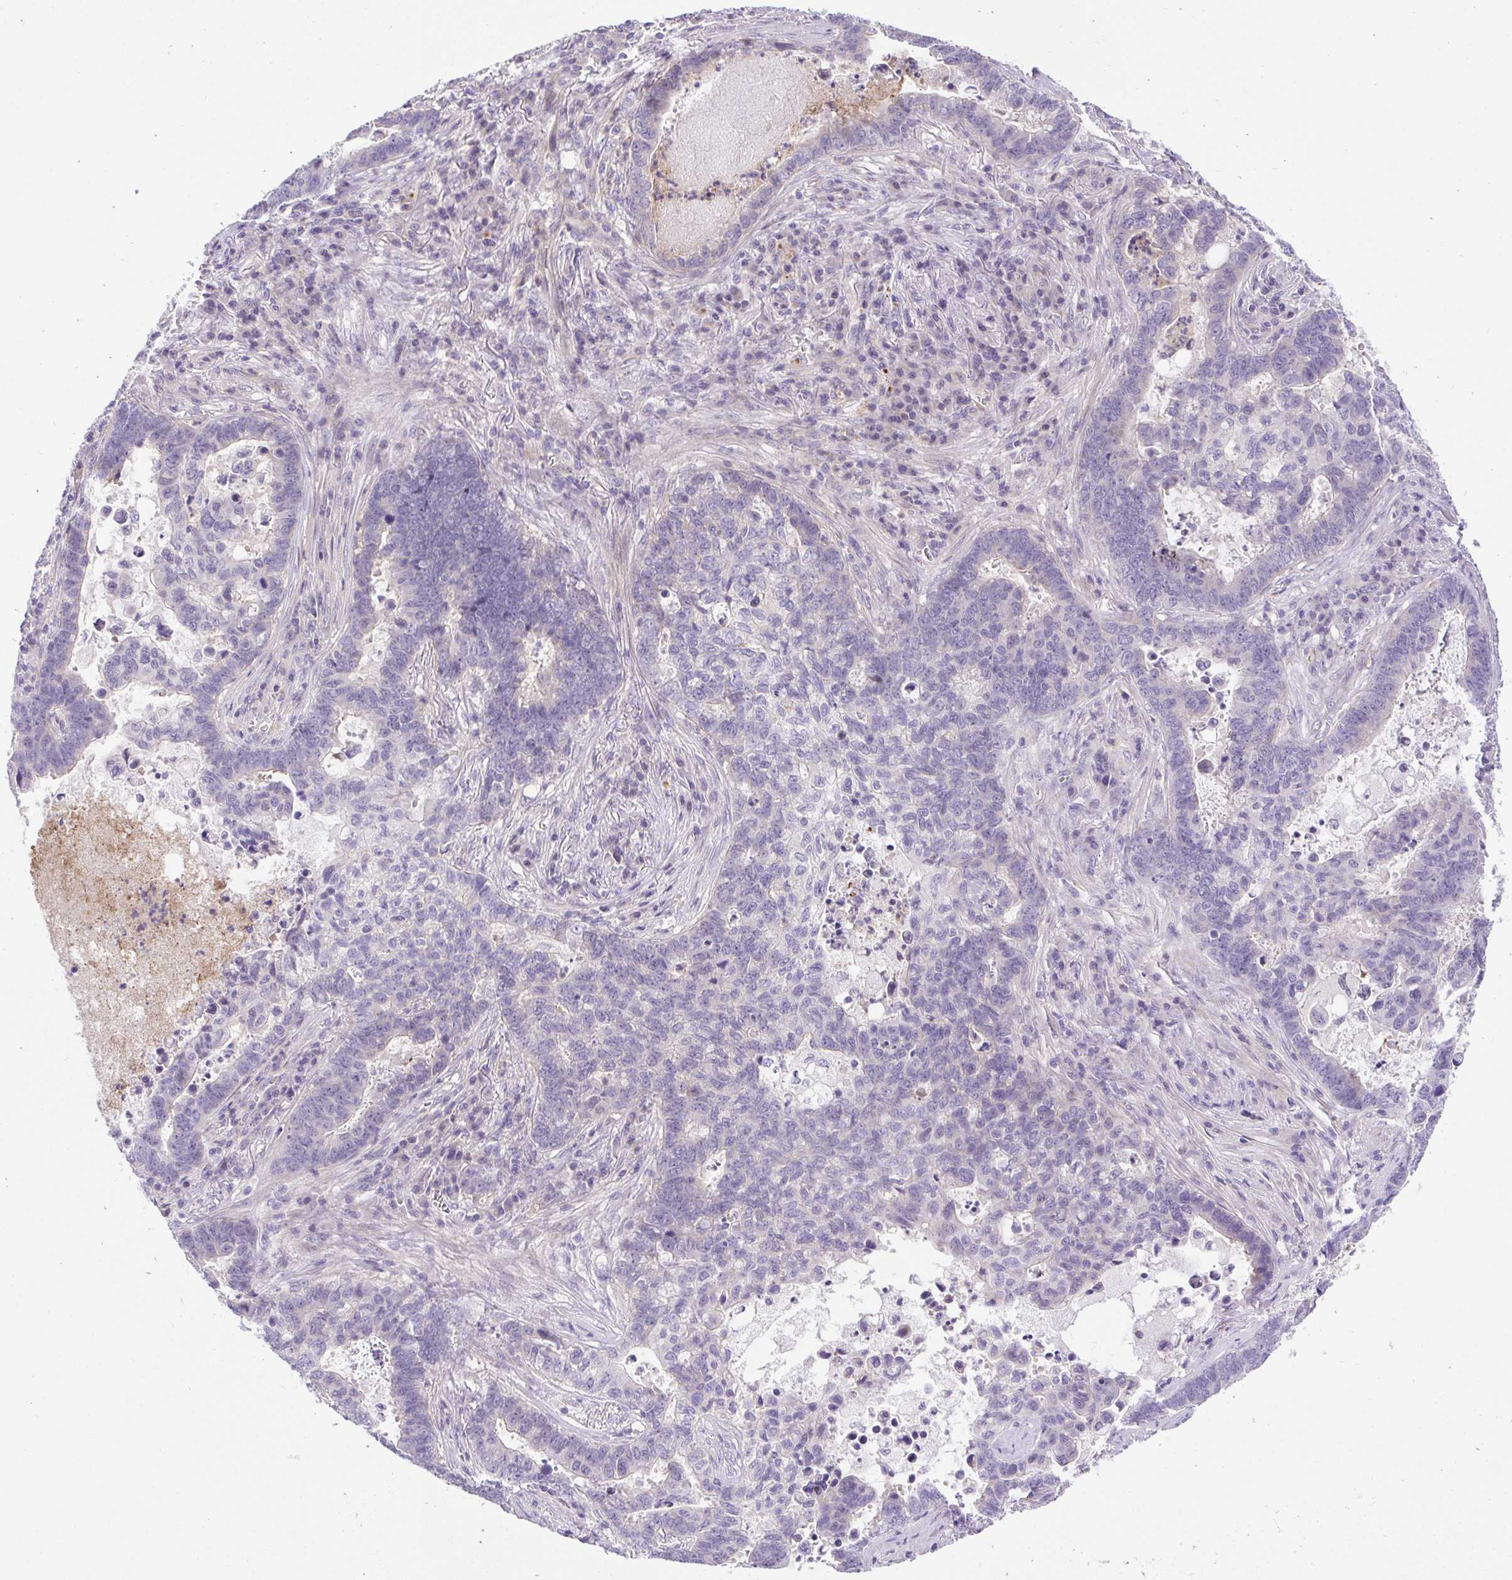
{"staining": {"intensity": "negative", "quantity": "none", "location": "none"}, "tissue": "lung cancer", "cell_type": "Tumor cells", "image_type": "cancer", "snomed": [{"axis": "morphology", "description": "Aneuploidy"}, {"axis": "morphology", "description": "Adenocarcinoma, NOS"}, {"axis": "morphology", "description": "Adenocarcinoma primary or metastatic"}, {"axis": "topography", "description": "Lung"}], "caption": "There is no significant staining in tumor cells of lung cancer. (Immunohistochemistry (ihc), brightfield microscopy, high magnification).", "gene": "FAM177B", "patient": {"sex": "female", "age": 75}}